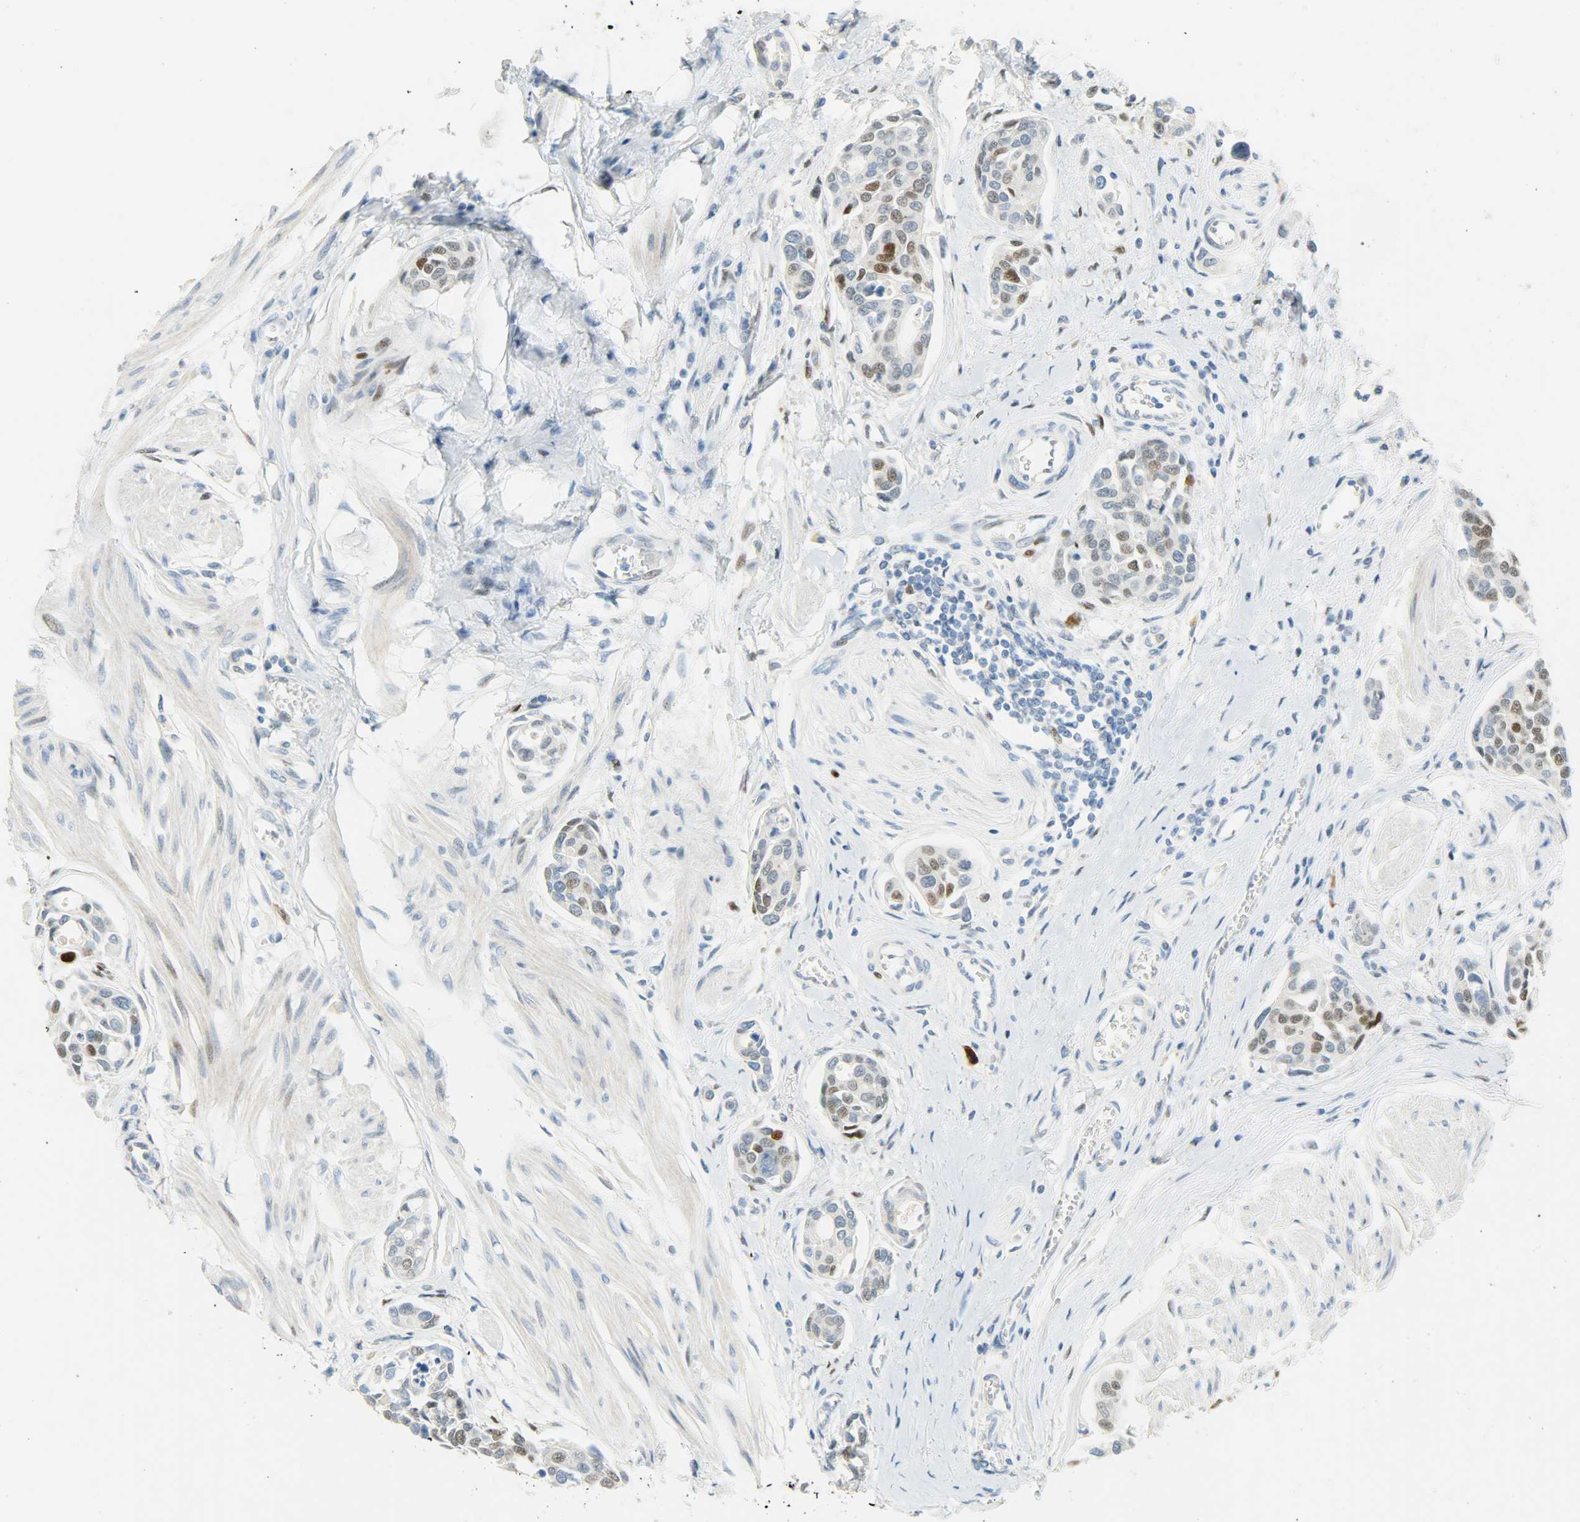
{"staining": {"intensity": "moderate", "quantity": "25%-75%", "location": "nuclear"}, "tissue": "urothelial cancer", "cell_type": "Tumor cells", "image_type": "cancer", "snomed": [{"axis": "morphology", "description": "Urothelial carcinoma, High grade"}, {"axis": "topography", "description": "Urinary bladder"}], "caption": "Immunohistochemical staining of high-grade urothelial carcinoma demonstrates medium levels of moderate nuclear protein expression in approximately 25%-75% of tumor cells.", "gene": "JUNB", "patient": {"sex": "male", "age": 78}}